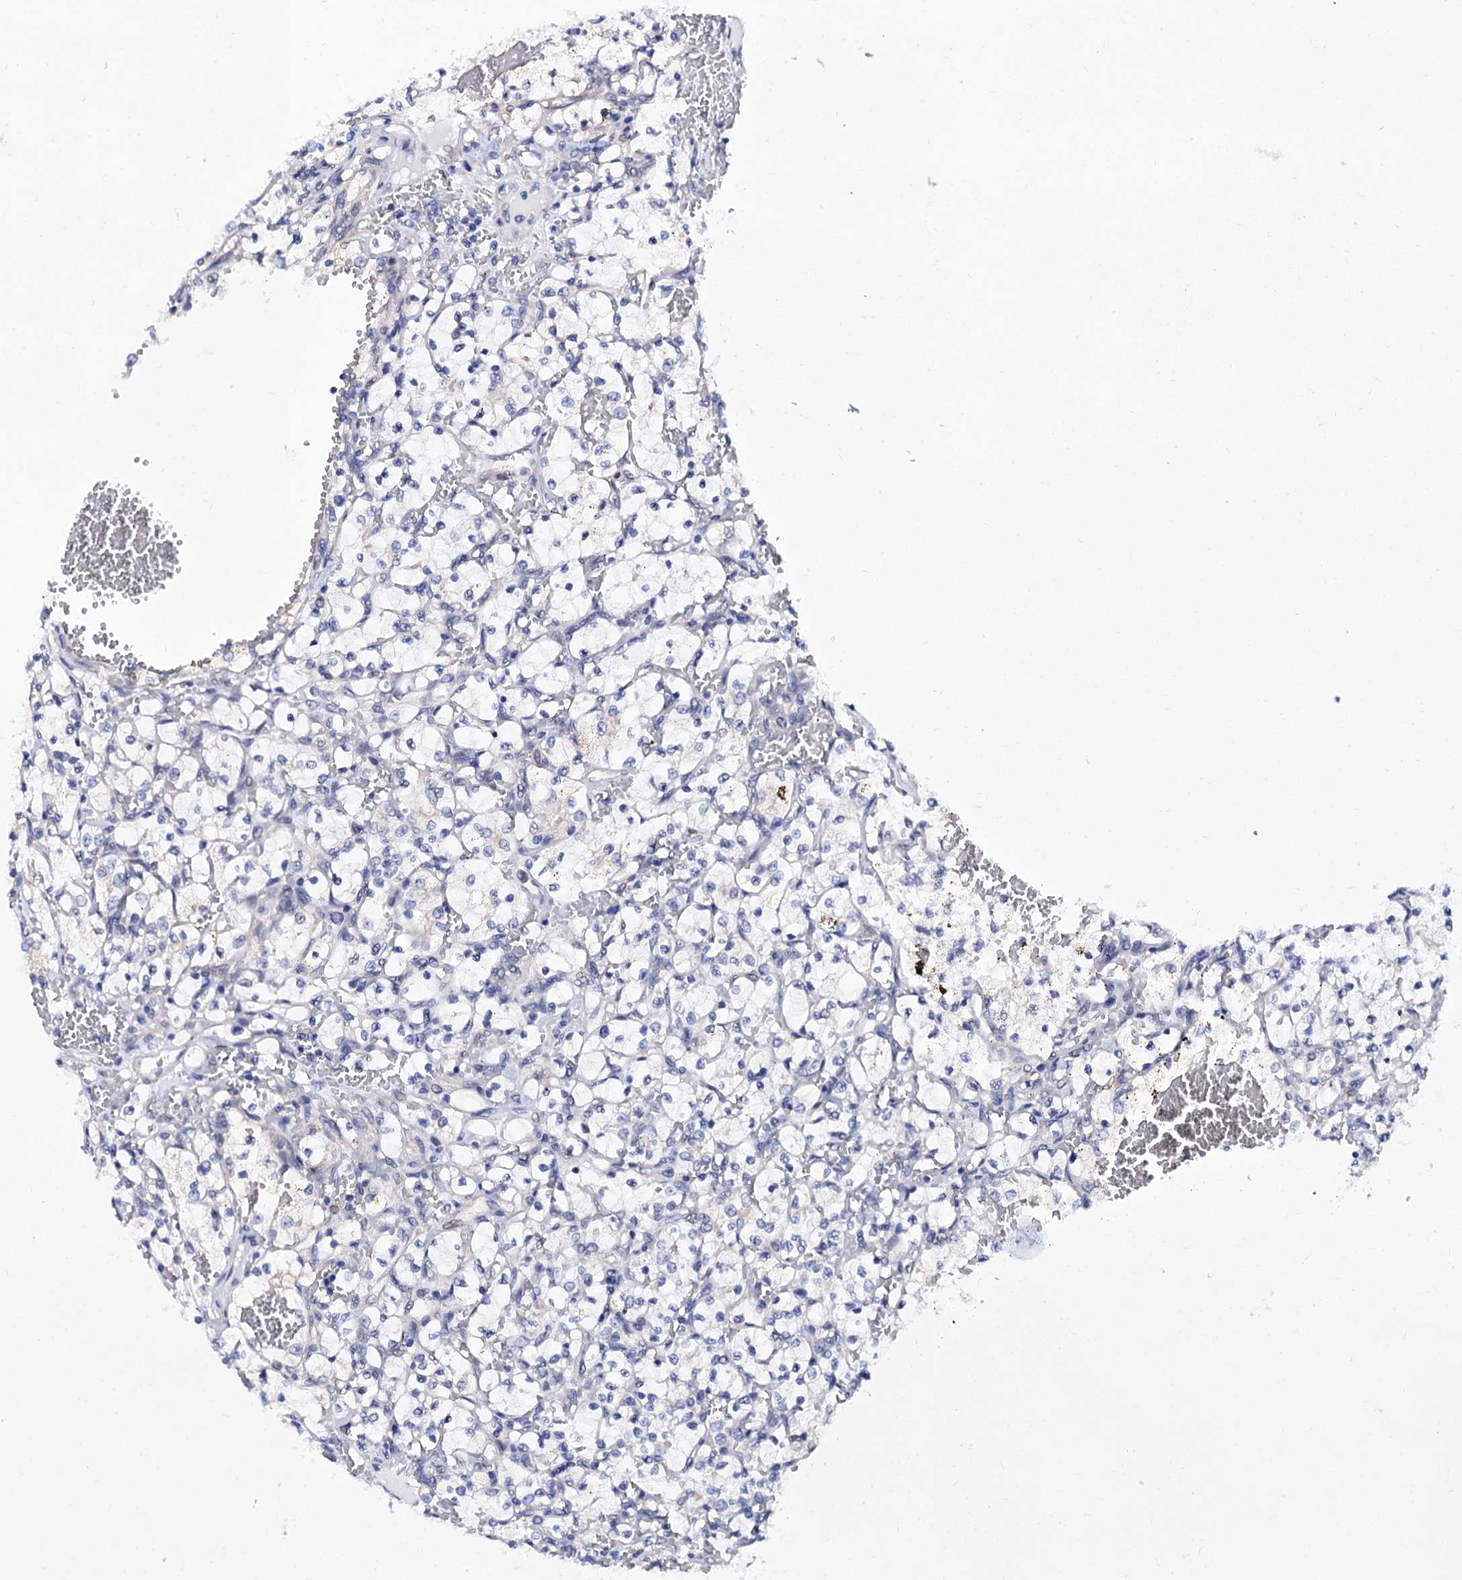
{"staining": {"intensity": "negative", "quantity": "none", "location": "none"}, "tissue": "renal cancer", "cell_type": "Tumor cells", "image_type": "cancer", "snomed": [{"axis": "morphology", "description": "Adenocarcinoma, NOS"}, {"axis": "topography", "description": "Kidney"}], "caption": "A high-resolution photomicrograph shows immunohistochemistry staining of renal cancer (adenocarcinoma), which reveals no significant staining in tumor cells. (DAB (3,3'-diaminobenzidine) immunohistochemistry (IHC) visualized using brightfield microscopy, high magnification).", "gene": "ZDHHC18", "patient": {"sex": "female", "age": 69}}